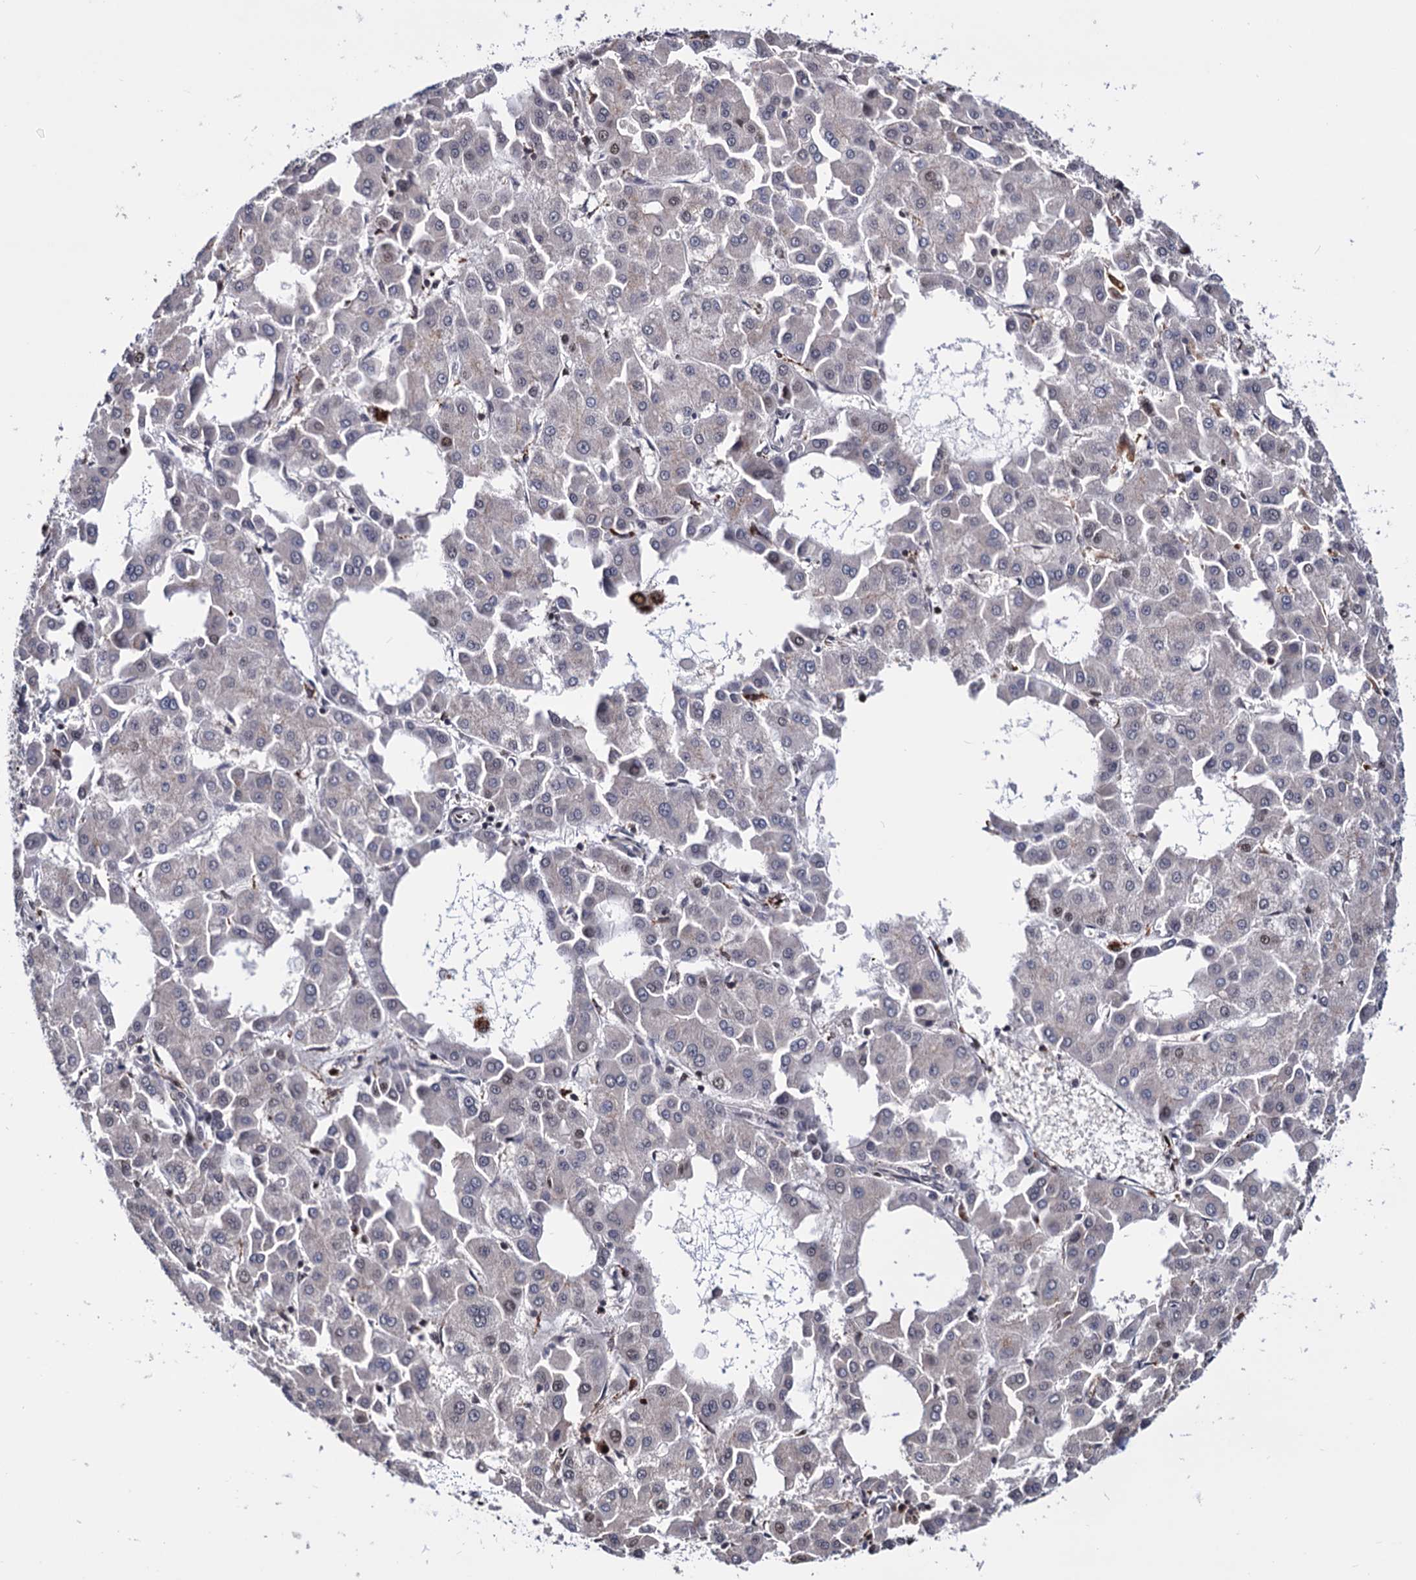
{"staining": {"intensity": "negative", "quantity": "none", "location": "none"}, "tissue": "liver cancer", "cell_type": "Tumor cells", "image_type": "cancer", "snomed": [{"axis": "morphology", "description": "Carcinoma, Hepatocellular, NOS"}, {"axis": "topography", "description": "Liver"}], "caption": "Immunohistochemical staining of human hepatocellular carcinoma (liver) reveals no significant staining in tumor cells.", "gene": "RNASEH2B", "patient": {"sex": "male", "age": 47}}